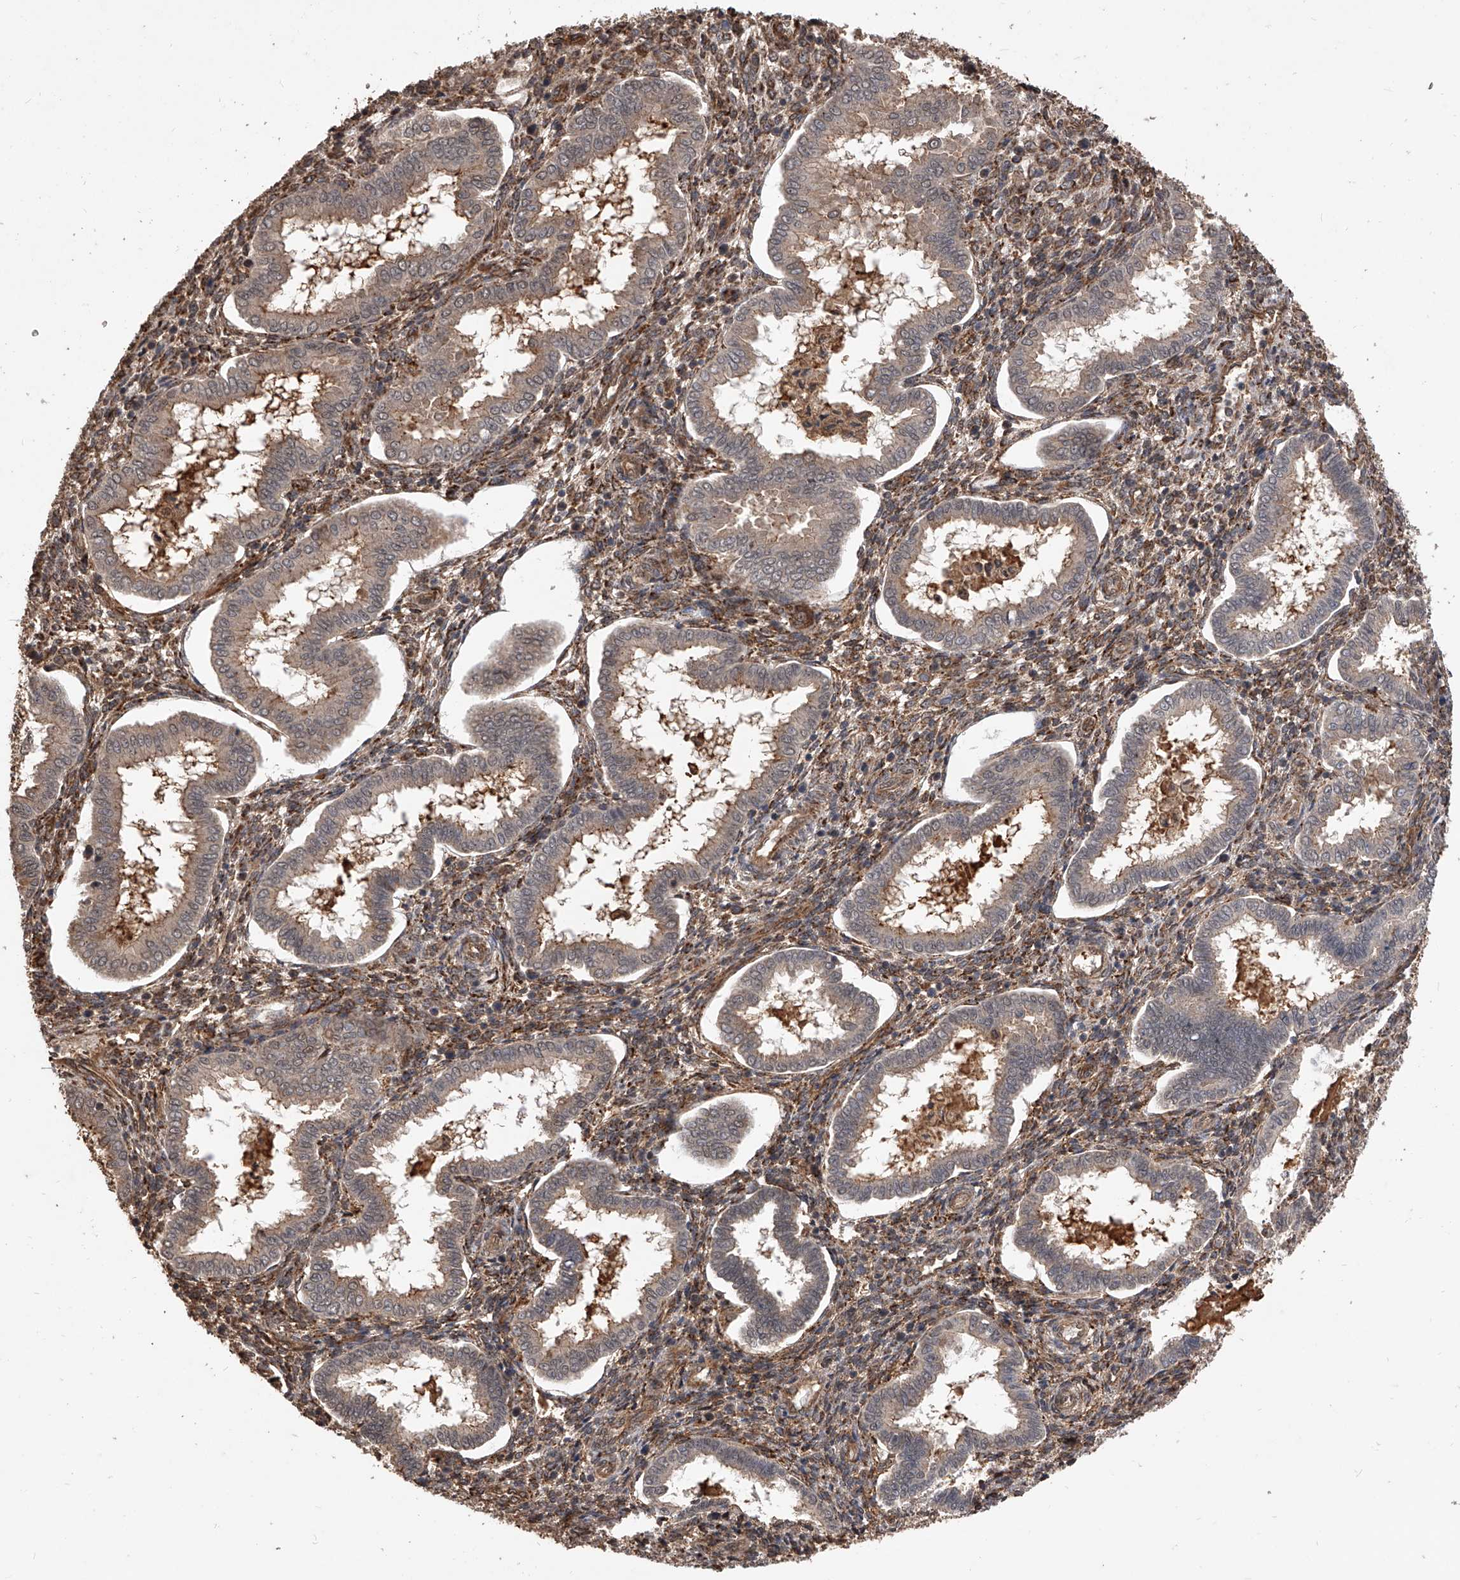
{"staining": {"intensity": "moderate", "quantity": ">75%", "location": "cytoplasmic/membranous"}, "tissue": "endometrium", "cell_type": "Cells in endometrial stroma", "image_type": "normal", "snomed": [{"axis": "morphology", "description": "Normal tissue, NOS"}, {"axis": "topography", "description": "Endometrium"}], "caption": "Immunohistochemical staining of benign human endometrium exhibits >75% levels of moderate cytoplasmic/membranous protein staining in about >75% of cells in endometrial stroma.", "gene": "CFAP410", "patient": {"sex": "female", "age": 24}}